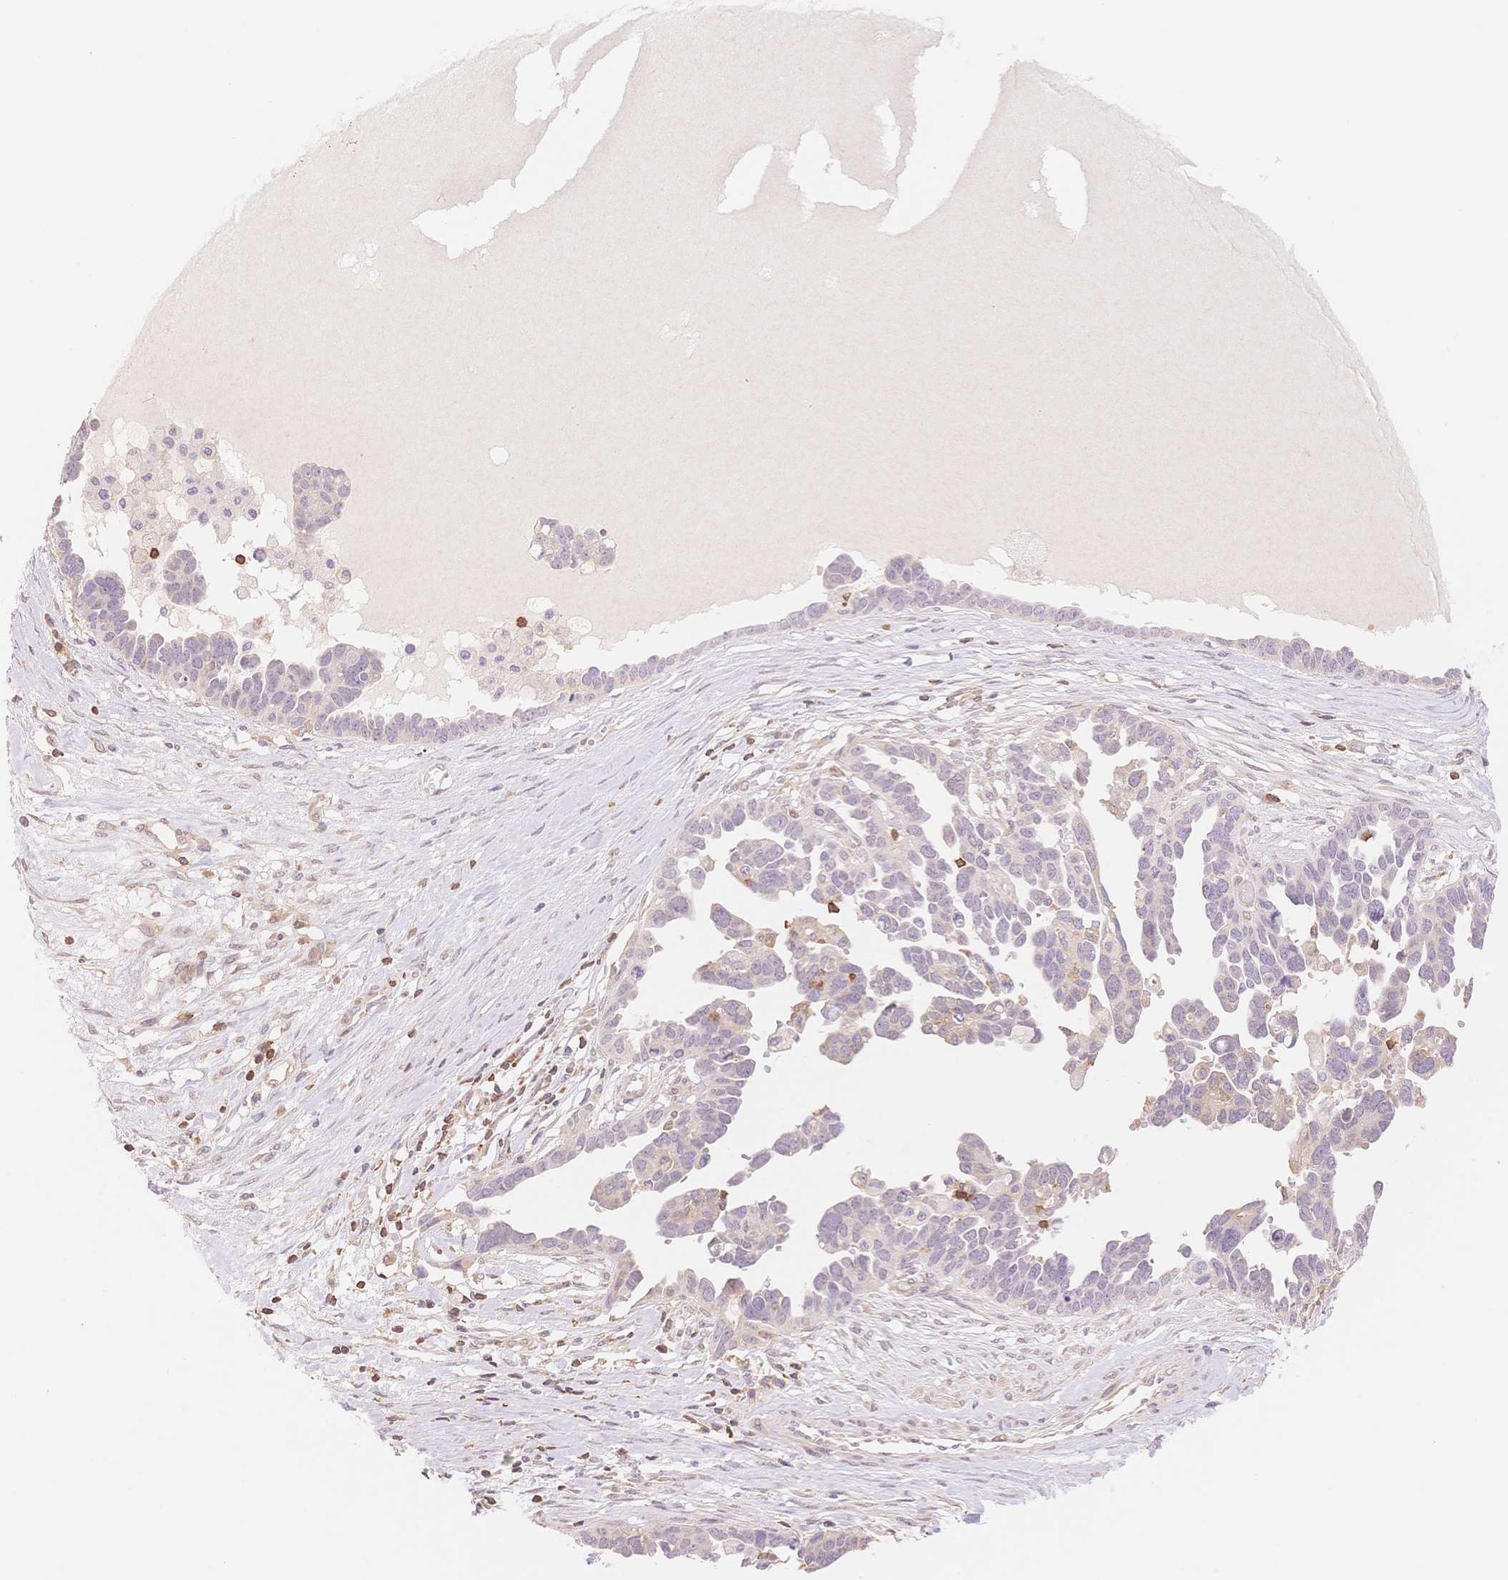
{"staining": {"intensity": "negative", "quantity": "none", "location": "none"}, "tissue": "ovarian cancer", "cell_type": "Tumor cells", "image_type": "cancer", "snomed": [{"axis": "morphology", "description": "Cystadenocarcinoma, serous, NOS"}, {"axis": "topography", "description": "Ovary"}], "caption": "There is no significant expression in tumor cells of ovarian cancer (serous cystadenocarcinoma).", "gene": "STK39", "patient": {"sex": "female", "age": 54}}